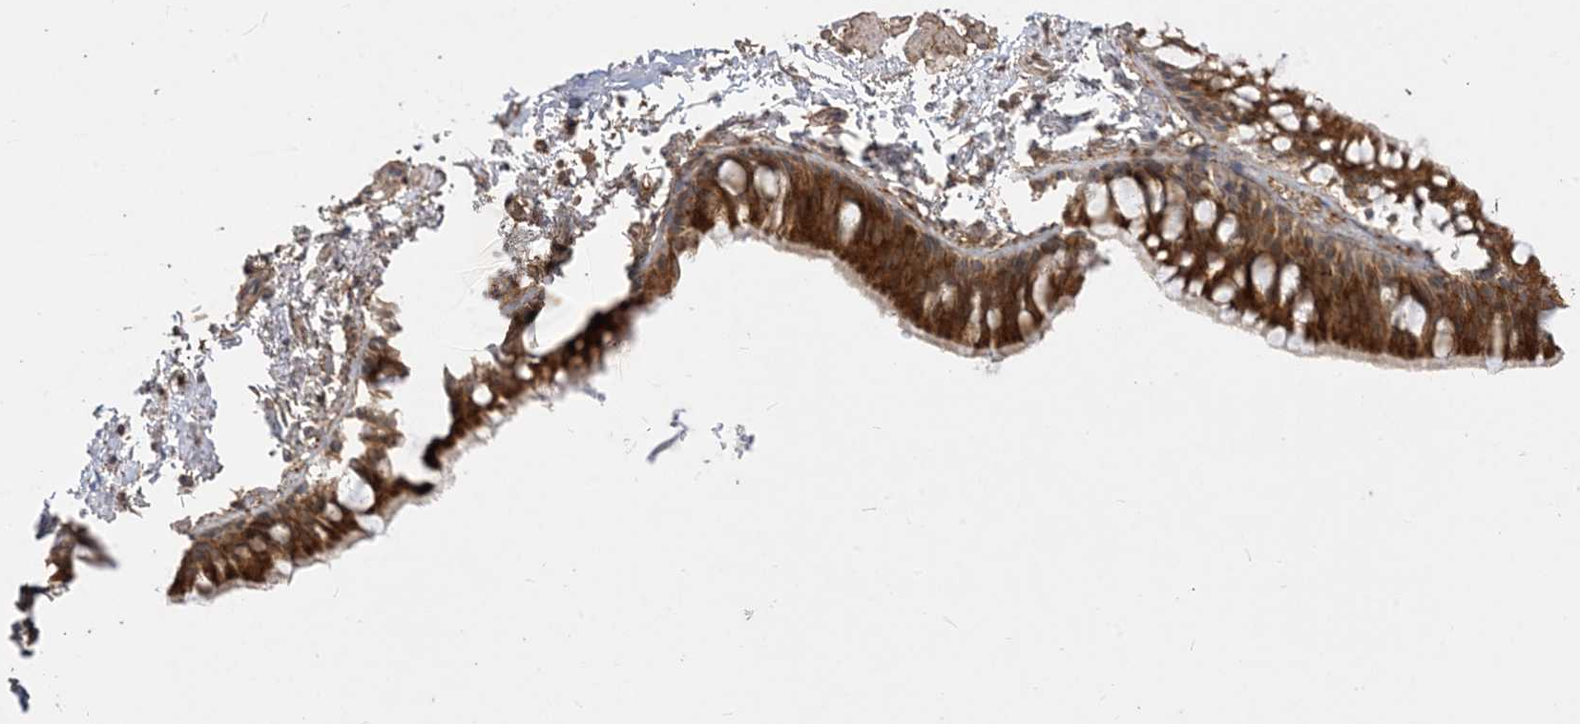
{"staining": {"intensity": "strong", "quantity": ">75%", "location": "cytoplasmic/membranous"}, "tissue": "bronchus", "cell_type": "Respiratory epithelial cells", "image_type": "normal", "snomed": [{"axis": "morphology", "description": "Normal tissue, NOS"}, {"axis": "topography", "description": "Cartilage tissue"}, {"axis": "topography", "description": "Bronchus"}], "caption": "Bronchus stained with immunohistochemistry (IHC) shows strong cytoplasmic/membranous positivity in approximately >75% of respiratory epithelial cells. The staining was performed using DAB (3,3'-diaminobenzidine) to visualize the protein expression in brown, while the nuclei were stained in blue with hematoxylin (Magnification: 20x).", "gene": "SIRT3", "patient": {"sex": "female", "age": 73}}